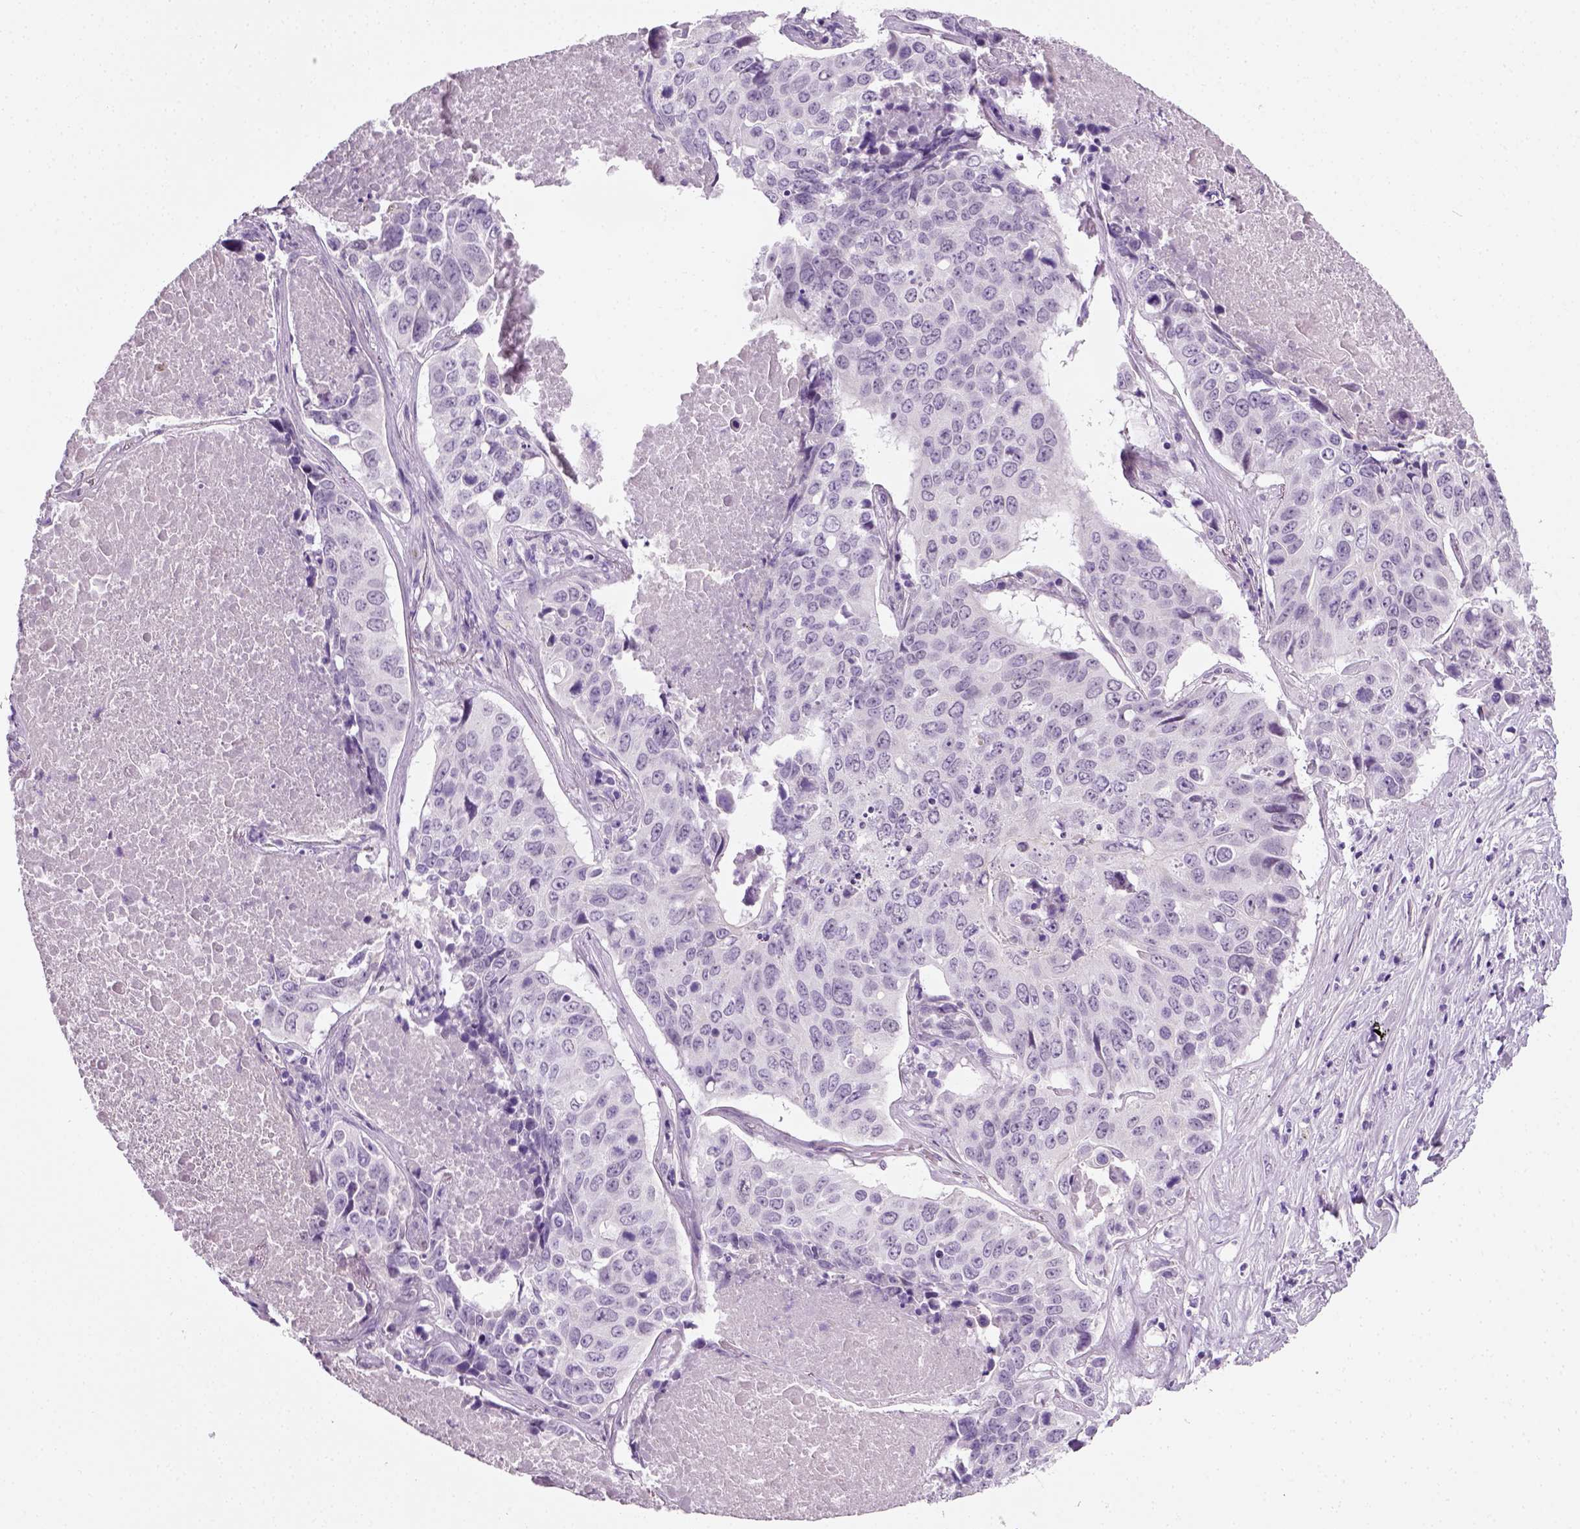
{"staining": {"intensity": "negative", "quantity": "none", "location": "none"}, "tissue": "lung cancer", "cell_type": "Tumor cells", "image_type": "cancer", "snomed": [{"axis": "morphology", "description": "Normal tissue, NOS"}, {"axis": "morphology", "description": "Squamous cell carcinoma, NOS"}, {"axis": "topography", "description": "Bronchus"}, {"axis": "topography", "description": "Lung"}], "caption": "IHC of lung cancer reveals no positivity in tumor cells.", "gene": "SPATA31E1", "patient": {"sex": "male", "age": 64}}